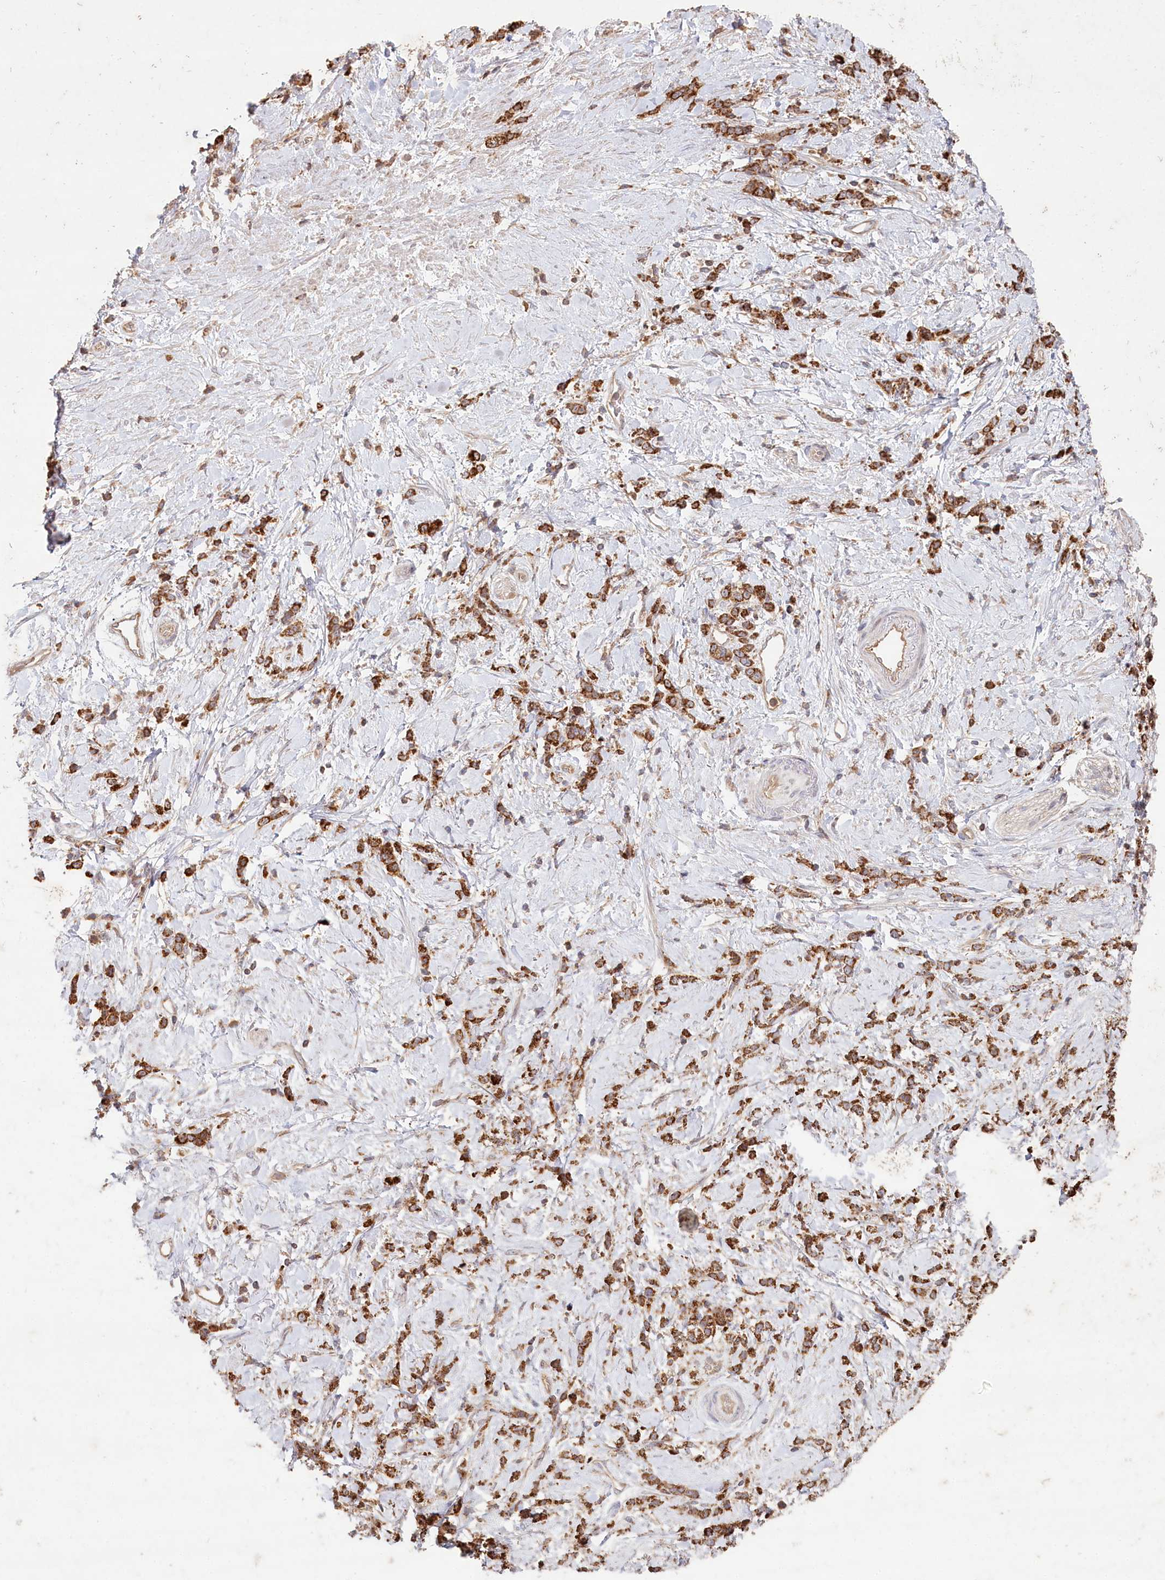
{"staining": {"intensity": "moderate", "quantity": ">75%", "location": "cytoplasmic/membranous"}, "tissue": "stomach cancer", "cell_type": "Tumor cells", "image_type": "cancer", "snomed": [{"axis": "morphology", "description": "Adenocarcinoma, NOS"}, {"axis": "topography", "description": "Stomach"}], "caption": "Stomach adenocarcinoma tissue demonstrates moderate cytoplasmic/membranous positivity in about >75% of tumor cells, visualized by immunohistochemistry. (DAB IHC with brightfield microscopy, high magnification).", "gene": "HAL", "patient": {"sex": "female", "age": 60}}